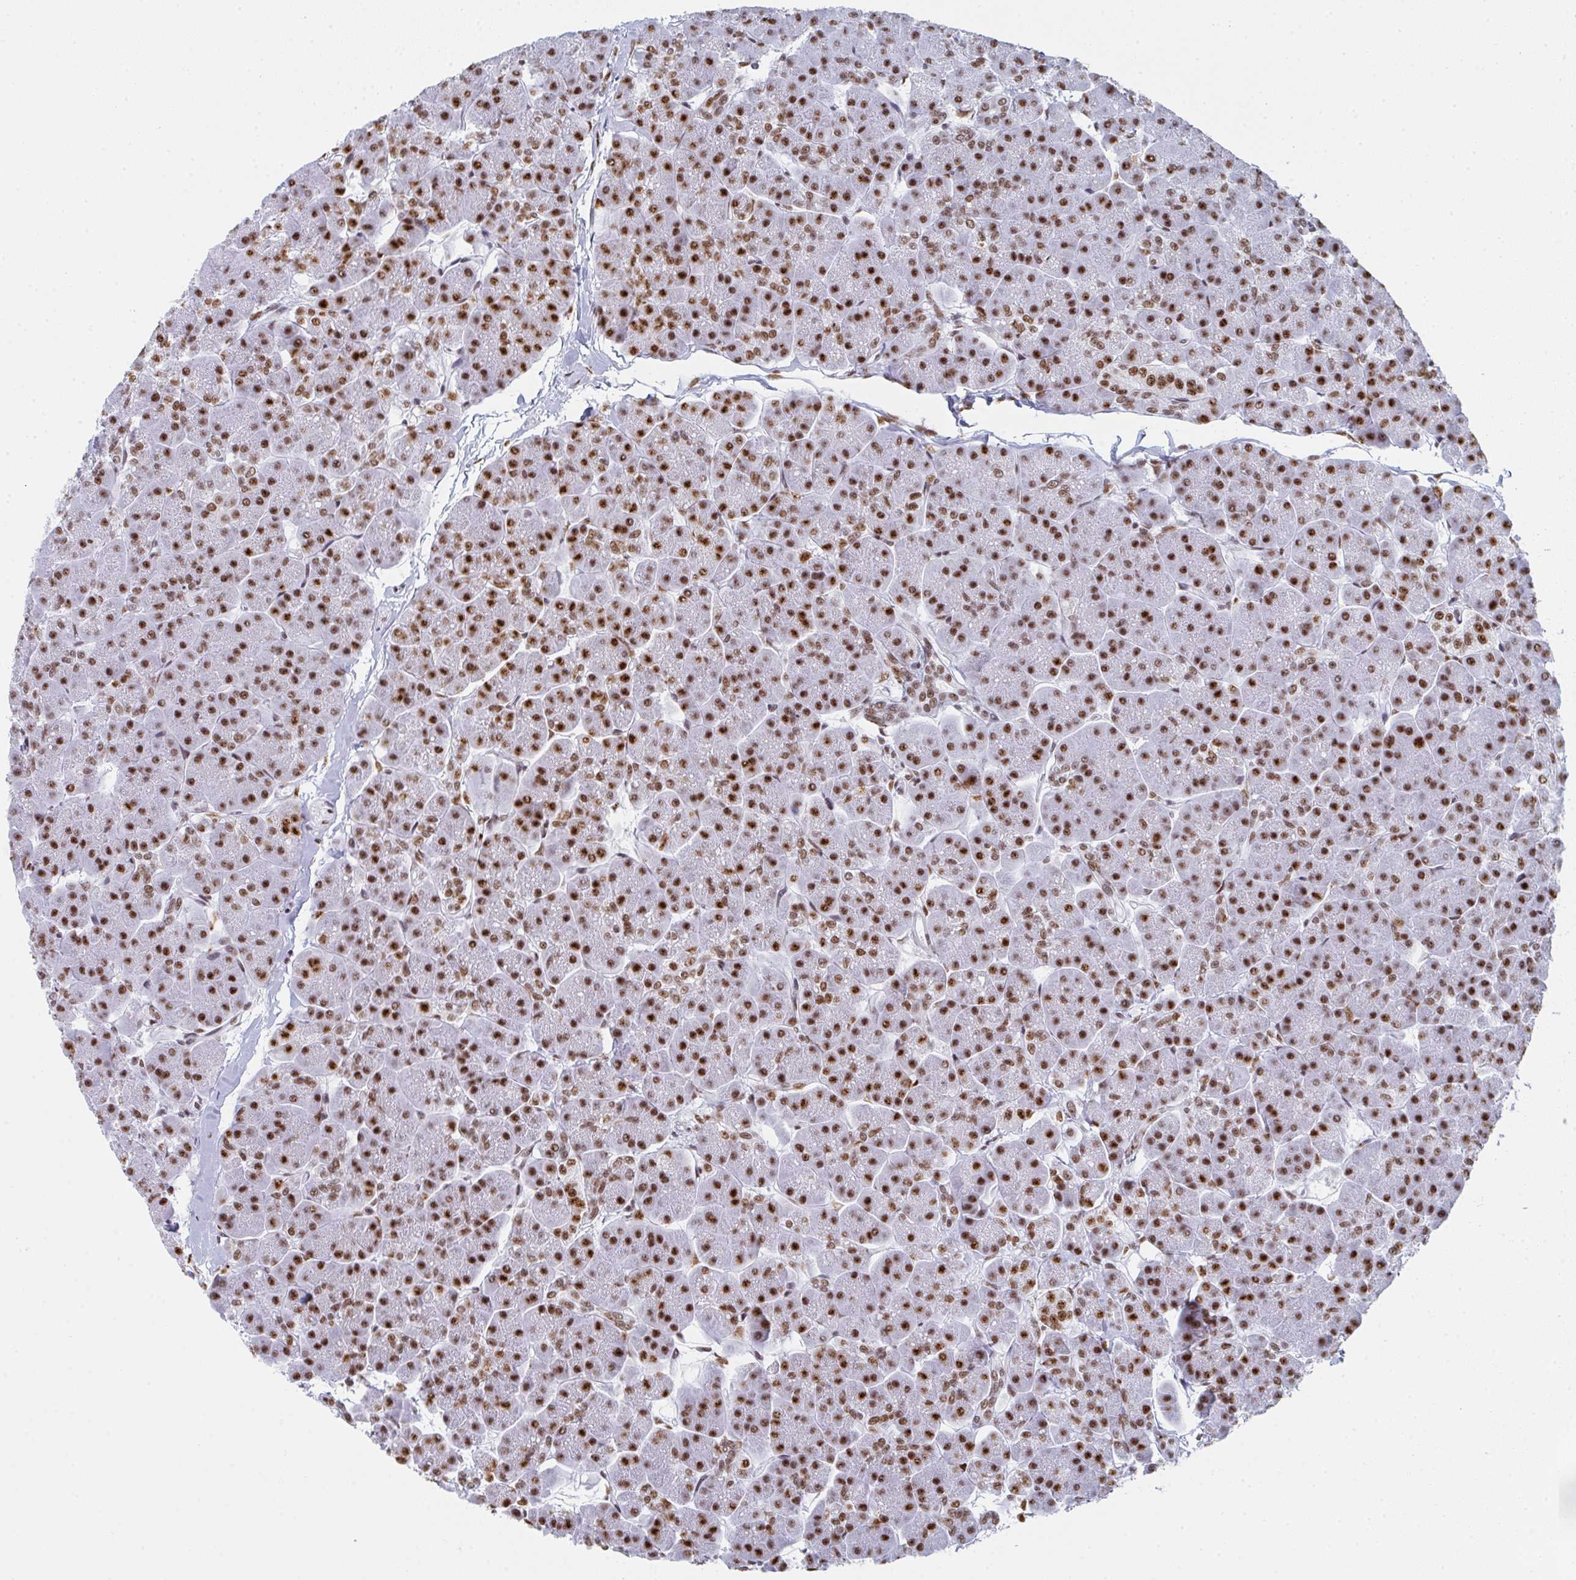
{"staining": {"intensity": "strong", "quantity": ">75%", "location": "cytoplasmic/membranous,nuclear"}, "tissue": "pancreas", "cell_type": "Exocrine glandular cells", "image_type": "normal", "snomed": [{"axis": "morphology", "description": "Normal tissue, NOS"}, {"axis": "topography", "description": "Pancreas"}, {"axis": "topography", "description": "Peripheral nerve tissue"}], "caption": "Strong cytoplasmic/membranous,nuclear expression for a protein is appreciated in approximately >75% of exocrine glandular cells of benign pancreas using immunohistochemistry (IHC).", "gene": "SNRNP70", "patient": {"sex": "male", "age": 54}}